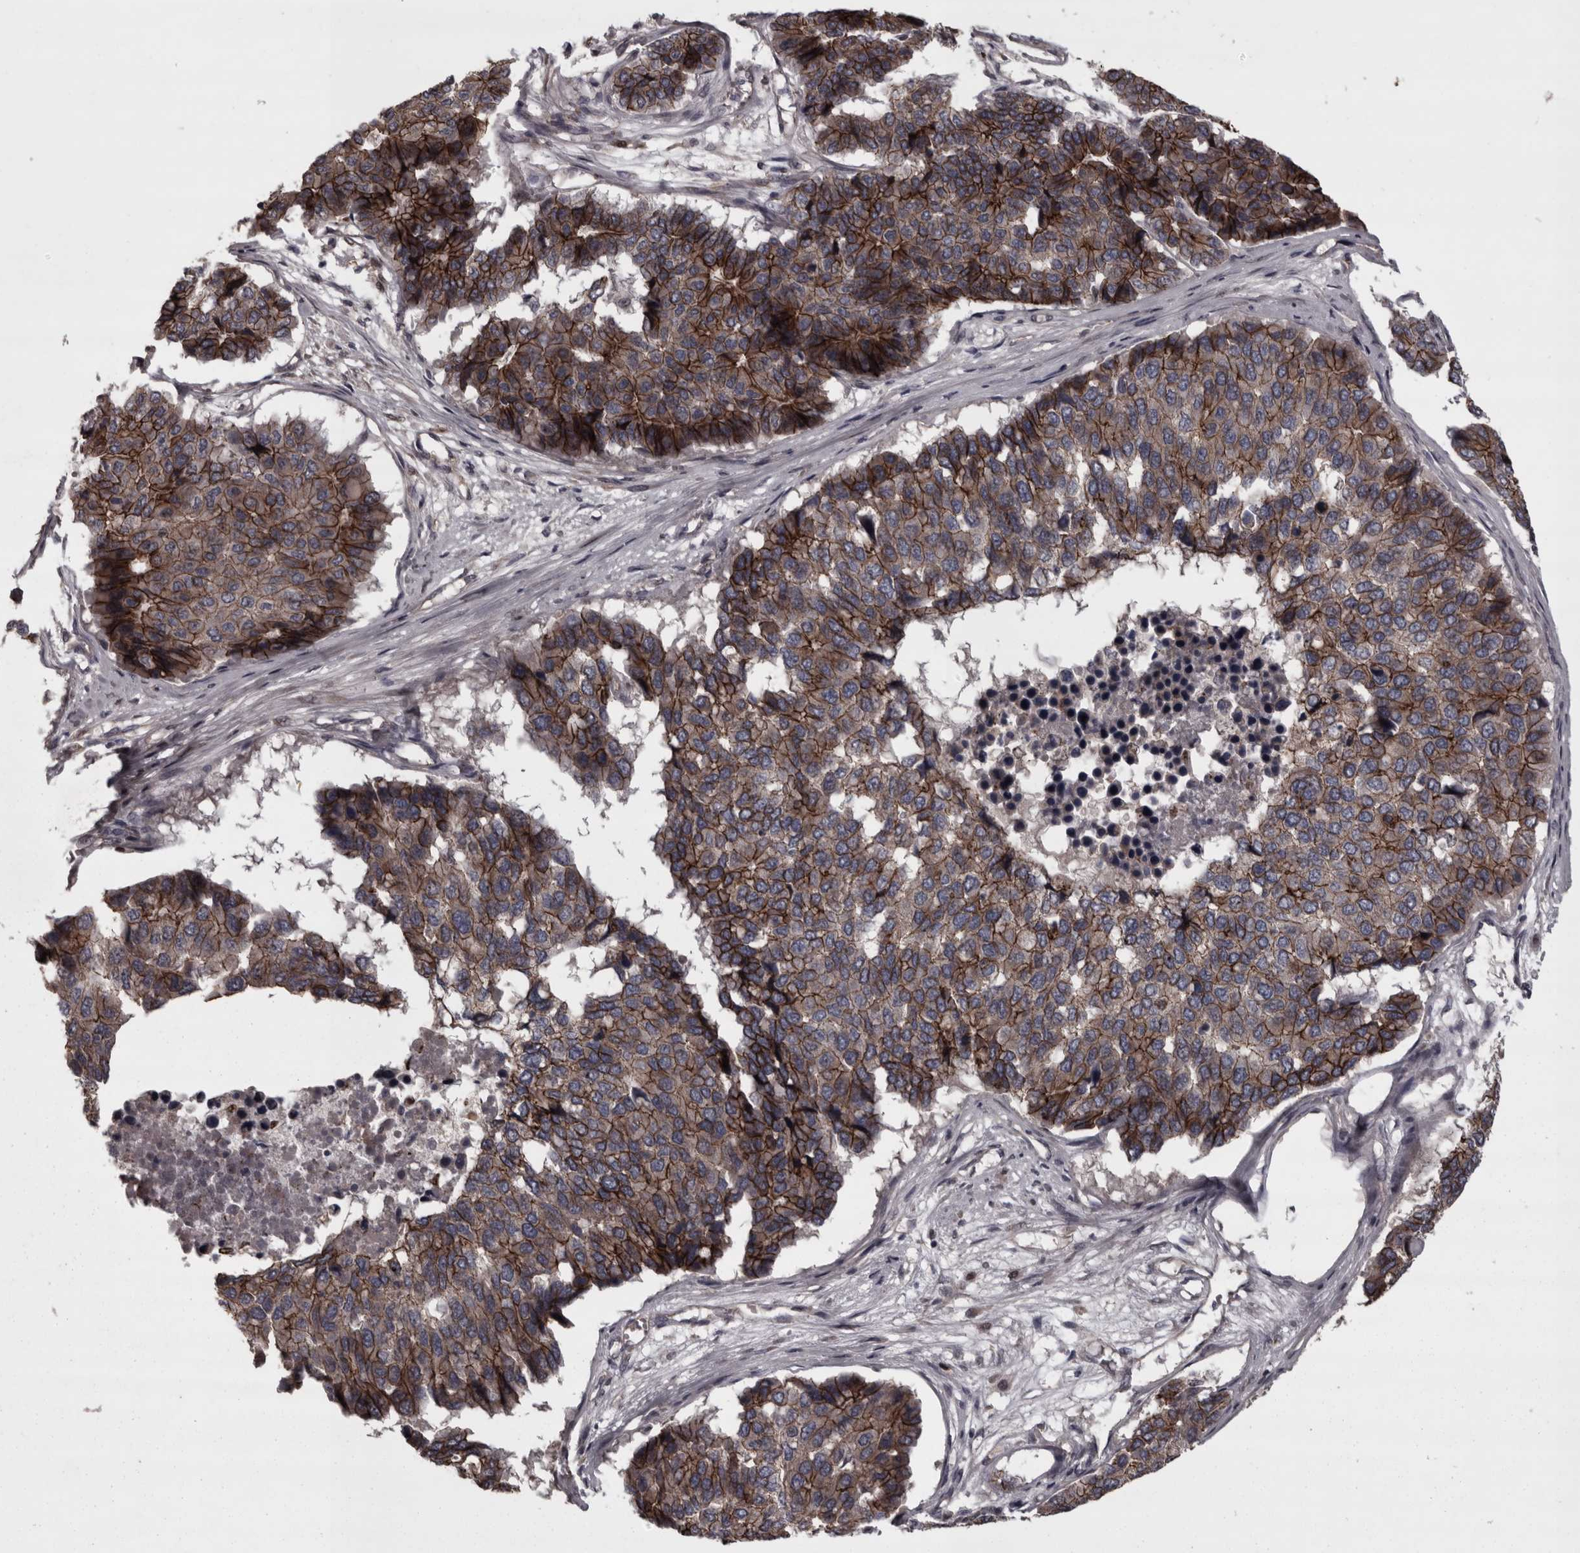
{"staining": {"intensity": "strong", "quantity": "25%-75%", "location": "cytoplasmic/membranous"}, "tissue": "pancreatic cancer", "cell_type": "Tumor cells", "image_type": "cancer", "snomed": [{"axis": "morphology", "description": "Adenocarcinoma, NOS"}, {"axis": "topography", "description": "Pancreas"}], "caption": "IHC histopathology image of human adenocarcinoma (pancreatic) stained for a protein (brown), which displays high levels of strong cytoplasmic/membranous staining in approximately 25%-75% of tumor cells.", "gene": "PCDH17", "patient": {"sex": "male", "age": 50}}